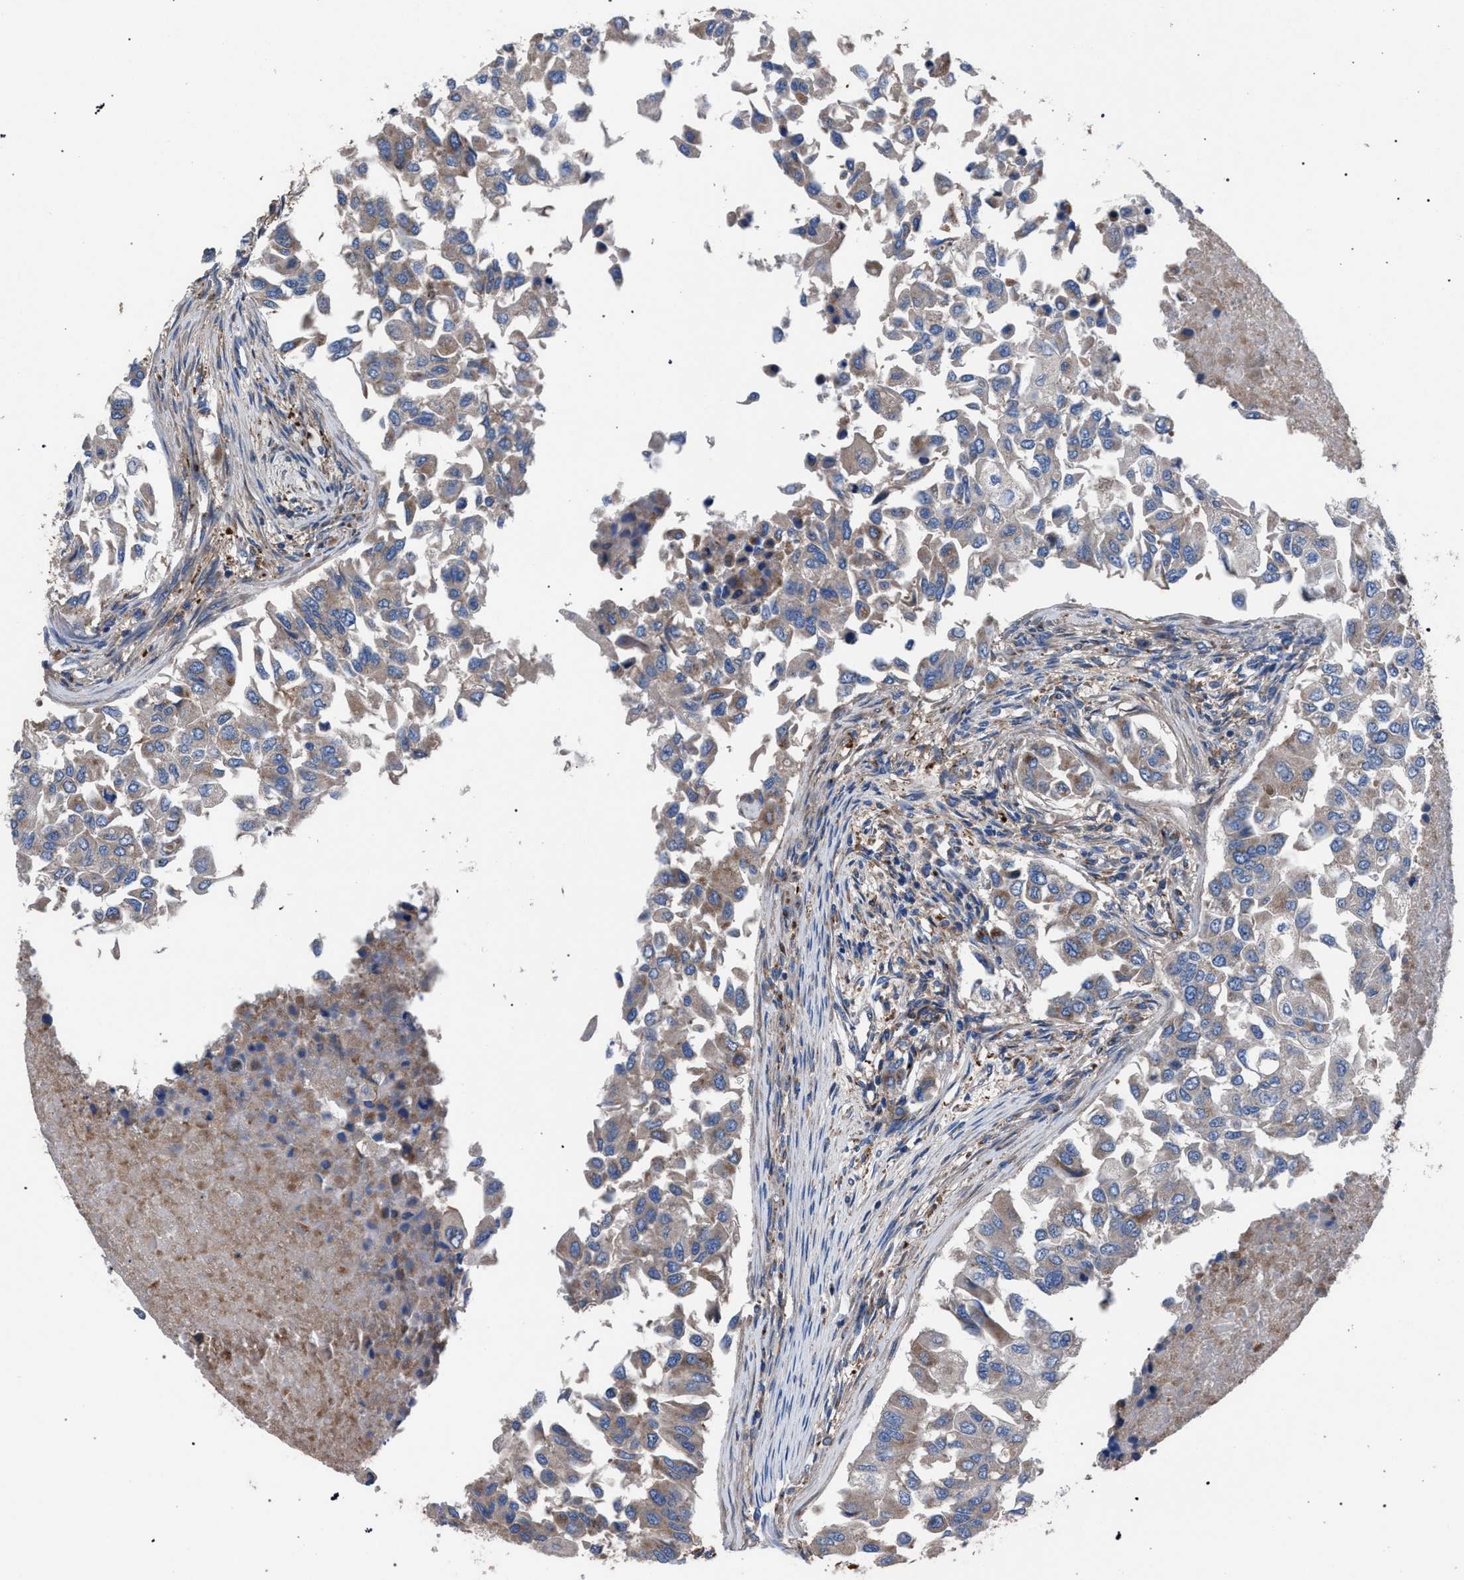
{"staining": {"intensity": "weak", "quantity": ">75%", "location": "cytoplasmic/membranous"}, "tissue": "breast cancer", "cell_type": "Tumor cells", "image_type": "cancer", "snomed": [{"axis": "morphology", "description": "Normal tissue, NOS"}, {"axis": "morphology", "description": "Duct carcinoma"}, {"axis": "topography", "description": "Breast"}], "caption": "Weak cytoplasmic/membranous protein staining is seen in approximately >75% of tumor cells in breast cancer (infiltrating ductal carcinoma).", "gene": "ATP6V0A1", "patient": {"sex": "female", "age": 49}}